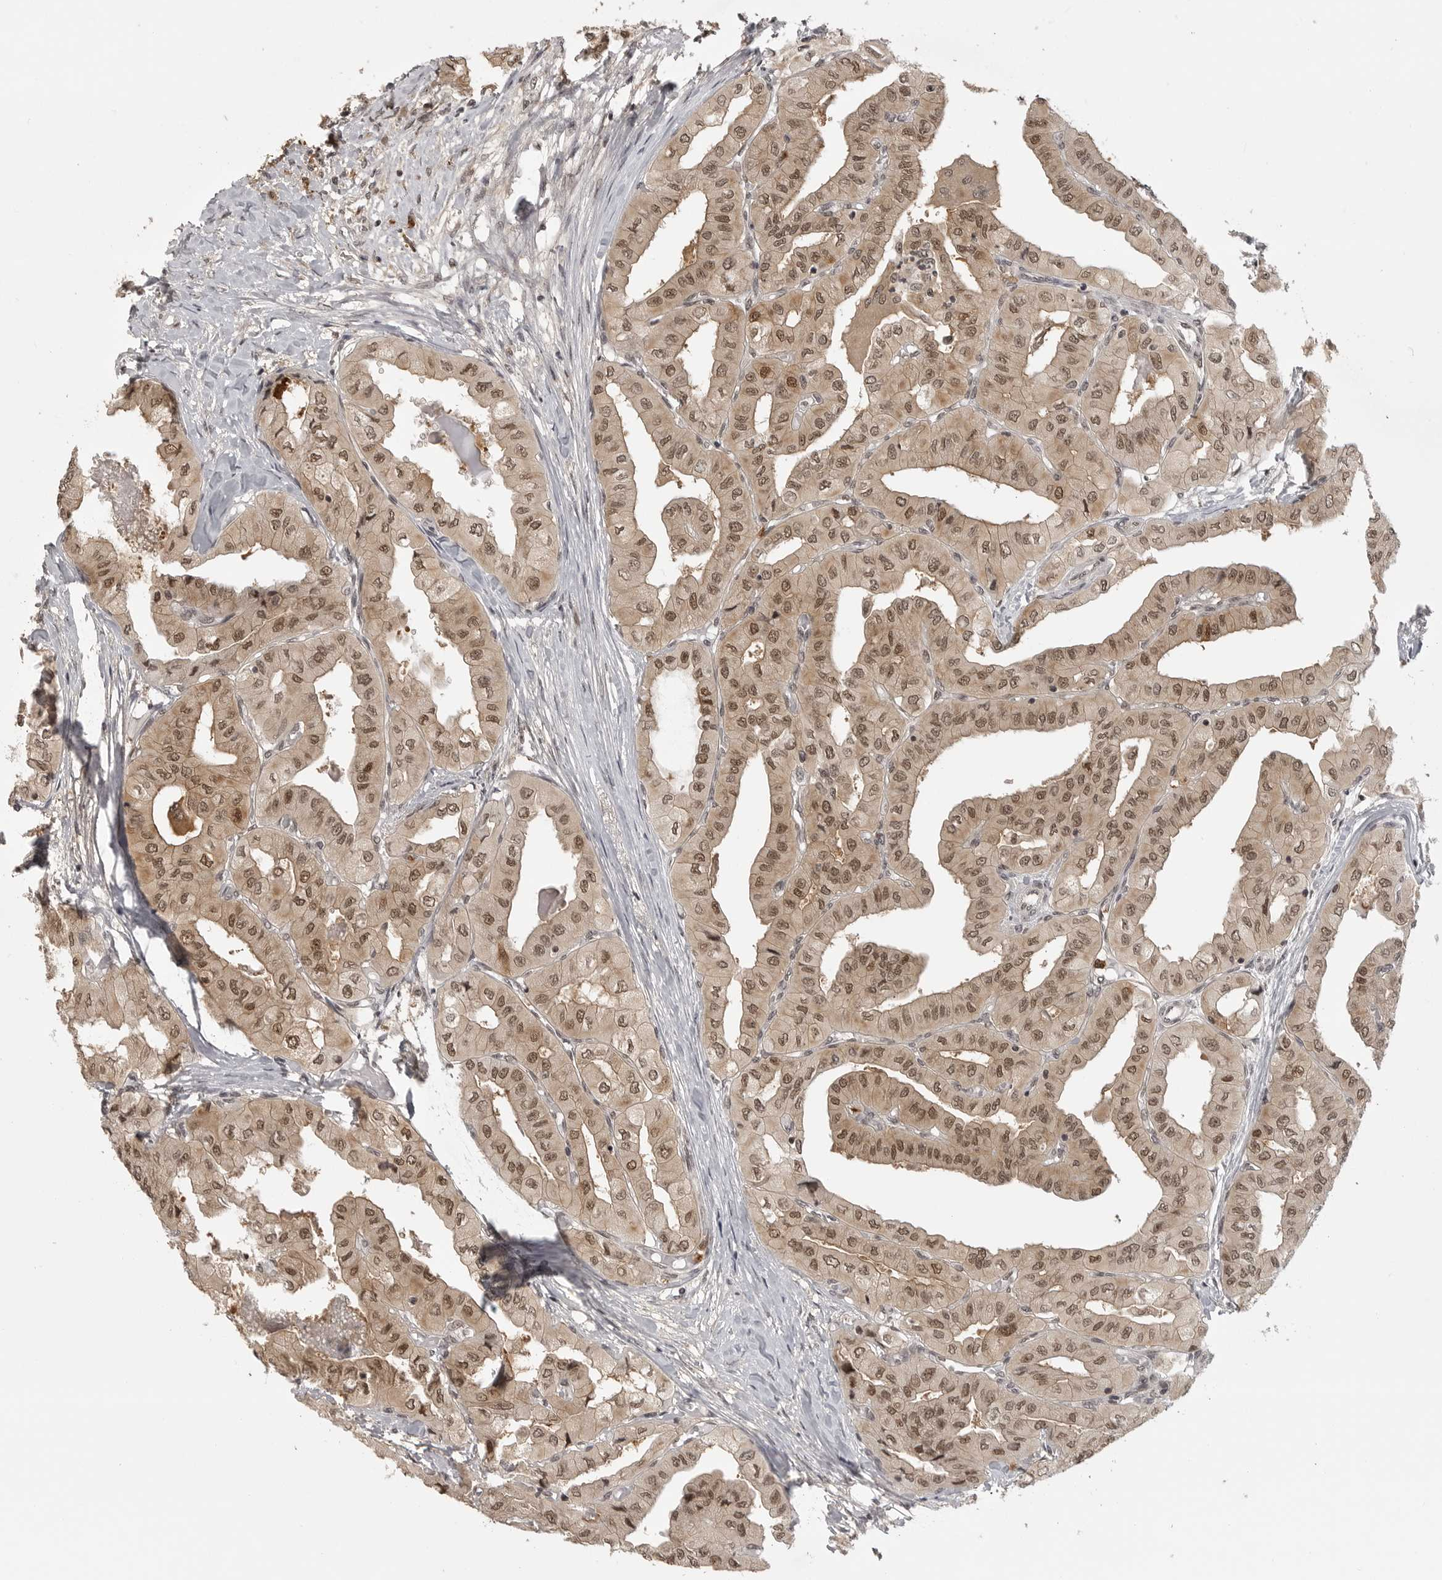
{"staining": {"intensity": "moderate", "quantity": ">75%", "location": "cytoplasmic/membranous,nuclear"}, "tissue": "thyroid cancer", "cell_type": "Tumor cells", "image_type": "cancer", "snomed": [{"axis": "morphology", "description": "Papillary adenocarcinoma, NOS"}, {"axis": "topography", "description": "Thyroid gland"}], "caption": "Immunohistochemical staining of human thyroid papillary adenocarcinoma exhibits medium levels of moderate cytoplasmic/membranous and nuclear protein positivity in approximately >75% of tumor cells. (brown staining indicates protein expression, while blue staining denotes nuclei).", "gene": "PEG3", "patient": {"sex": "female", "age": 59}}